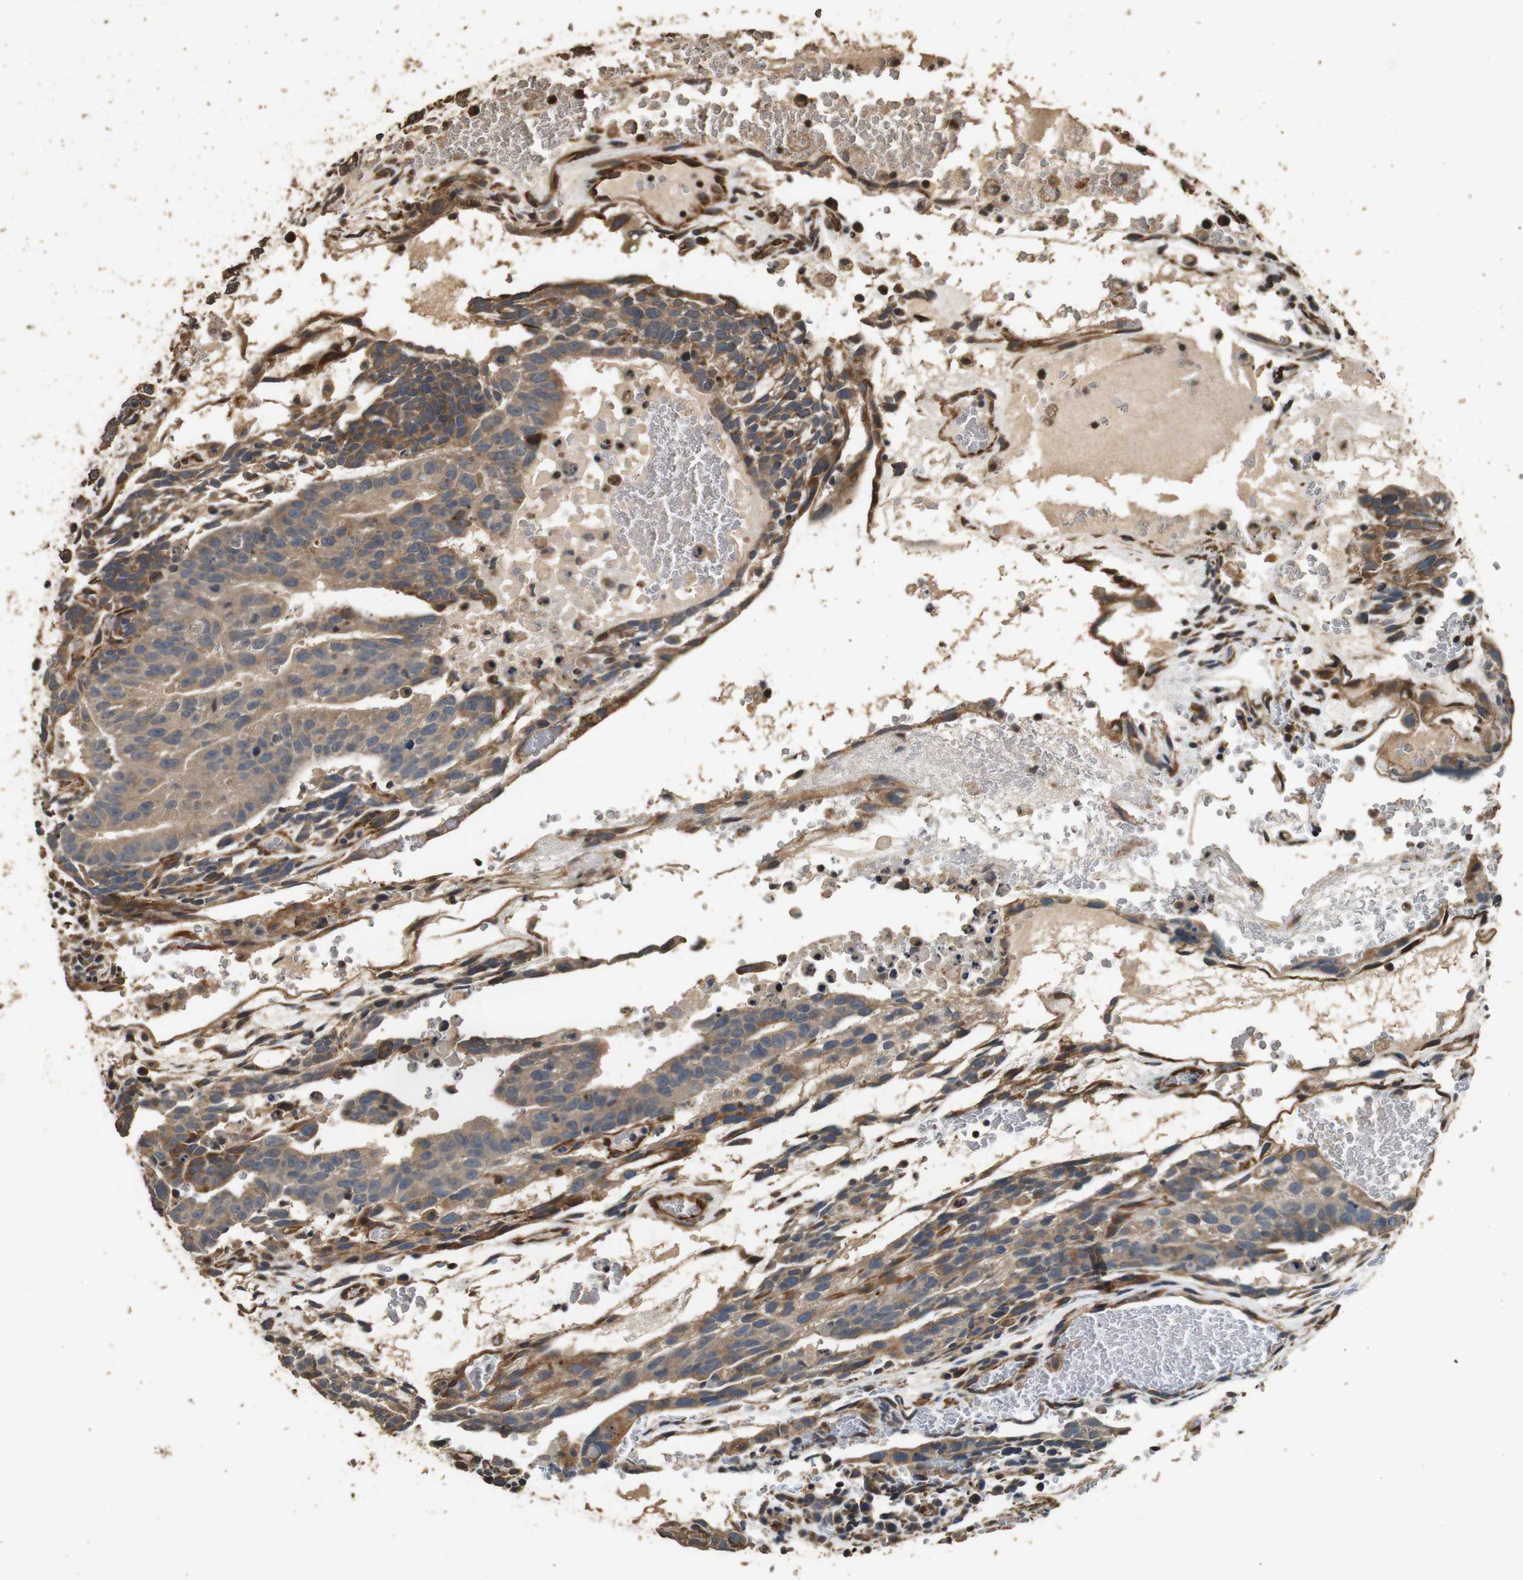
{"staining": {"intensity": "moderate", "quantity": ">75%", "location": "cytoplasmic/membranous"}, "tissue": "testis cancer", "cell_type": "Tumor cells", "image_type": "cancer", "snomed": [{"axis": "morphology", "description": "Seminoma, NOS"}, {"axis": "morphology", "description": "Carcinoma, Embryonal, NOS"}, {"axis": "topography", "description": "Testis"}], "caption": "Human testis embryonal carcinoma stained for a protein (brown) displays moderate cytoplasmic/membranous positive positivity in about >75% of tumor cells.", "gene": "CNPY4", "patient": {"sex": "male", "age": 52}}